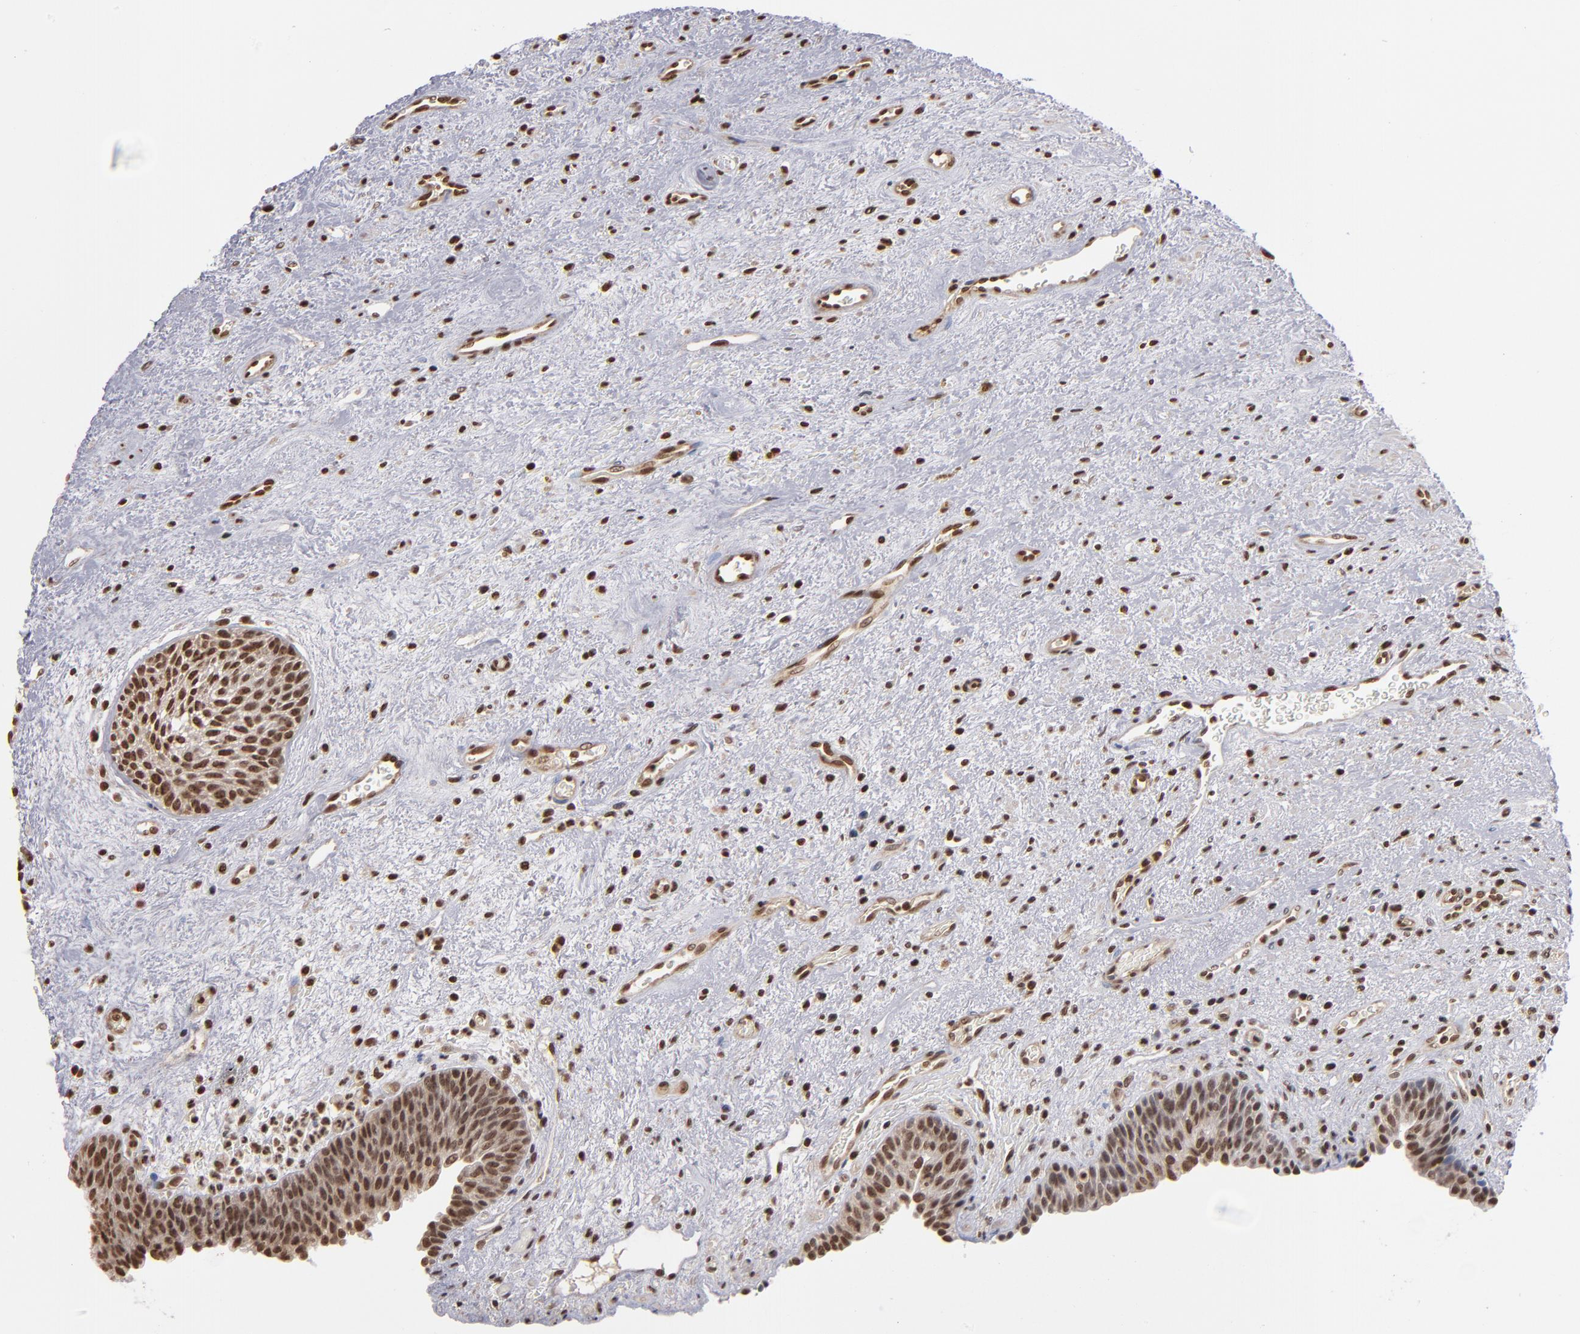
{"staining": {"intensity": "moderate", "quantity": ">75%", "location": "nuclear"}, "tissue": "urinary bladder", "cell_type": "Urothelial cells", "image_type": "normal", "snomed": [{"axis": "morphology", "description": "Normal tissue, NOS"}, {"axis": "topography", "description": "Urinary bladder"}], "caption": "Immunohistochemistry (DAB) staining of unremarkable human urinary bladder exhibits moderate nuclear protein expression in approximately >75% of urothelial cells.", "gene": "ABL2", "patient": {"sex": "male", "age": 48}}